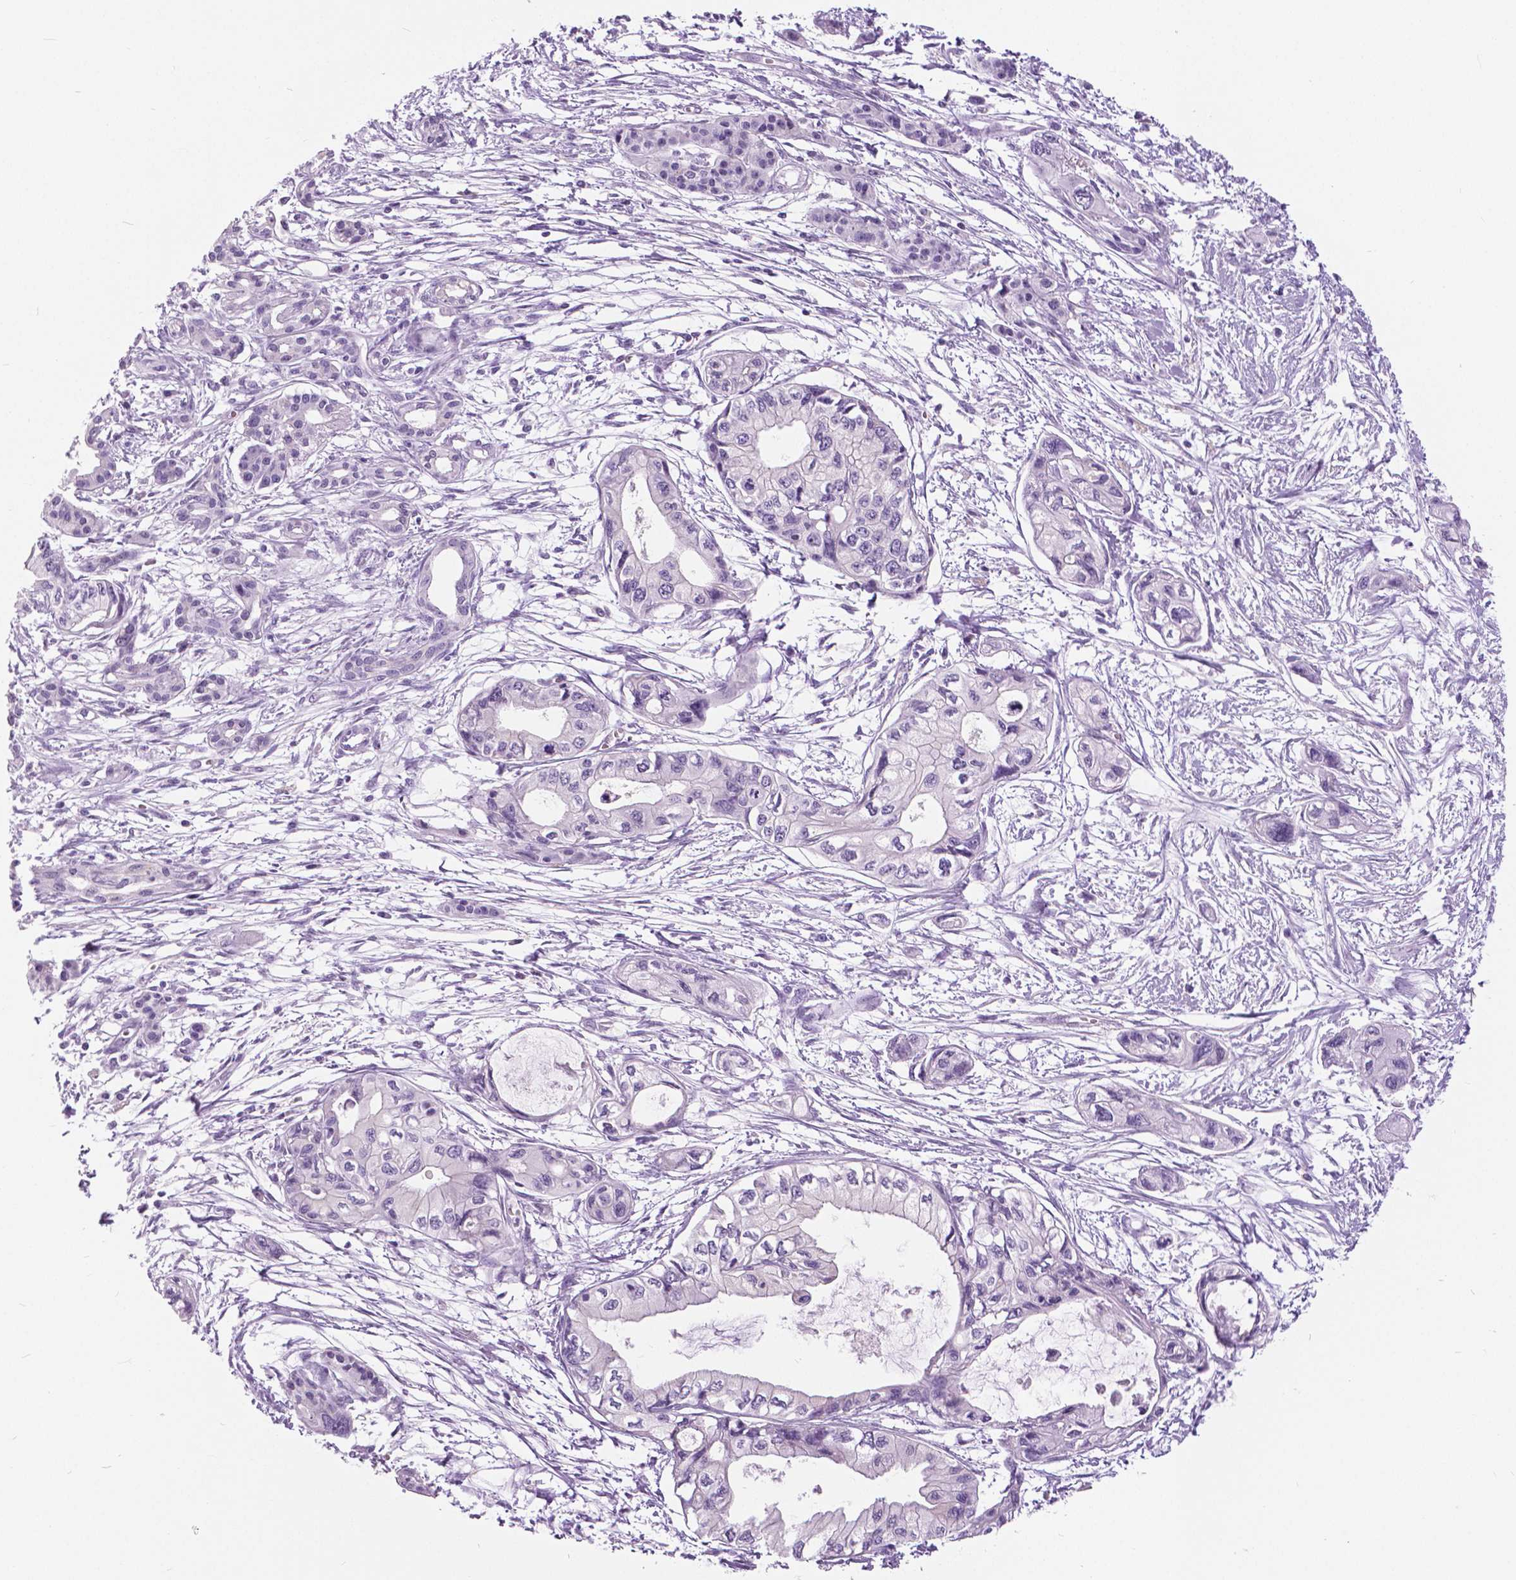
{"staining": {"intensity": "negative", "quantity": "none", "location": "none"}, "tissue": "pancreatic cancer", "cell_type": "Tumor cells", "image_type": "cancer", "snomed": [{"axis": "morphology", "description": "Adenocarcinoma, NOS"}, {"axis": "topography", "description": "Pancreas"}], "caption": "This is an IHC image of pancreatic cancer. There is no positivity in tumor cells.", "gene": "MYOM1", "patient": {"sex": "female", "age": 76}}